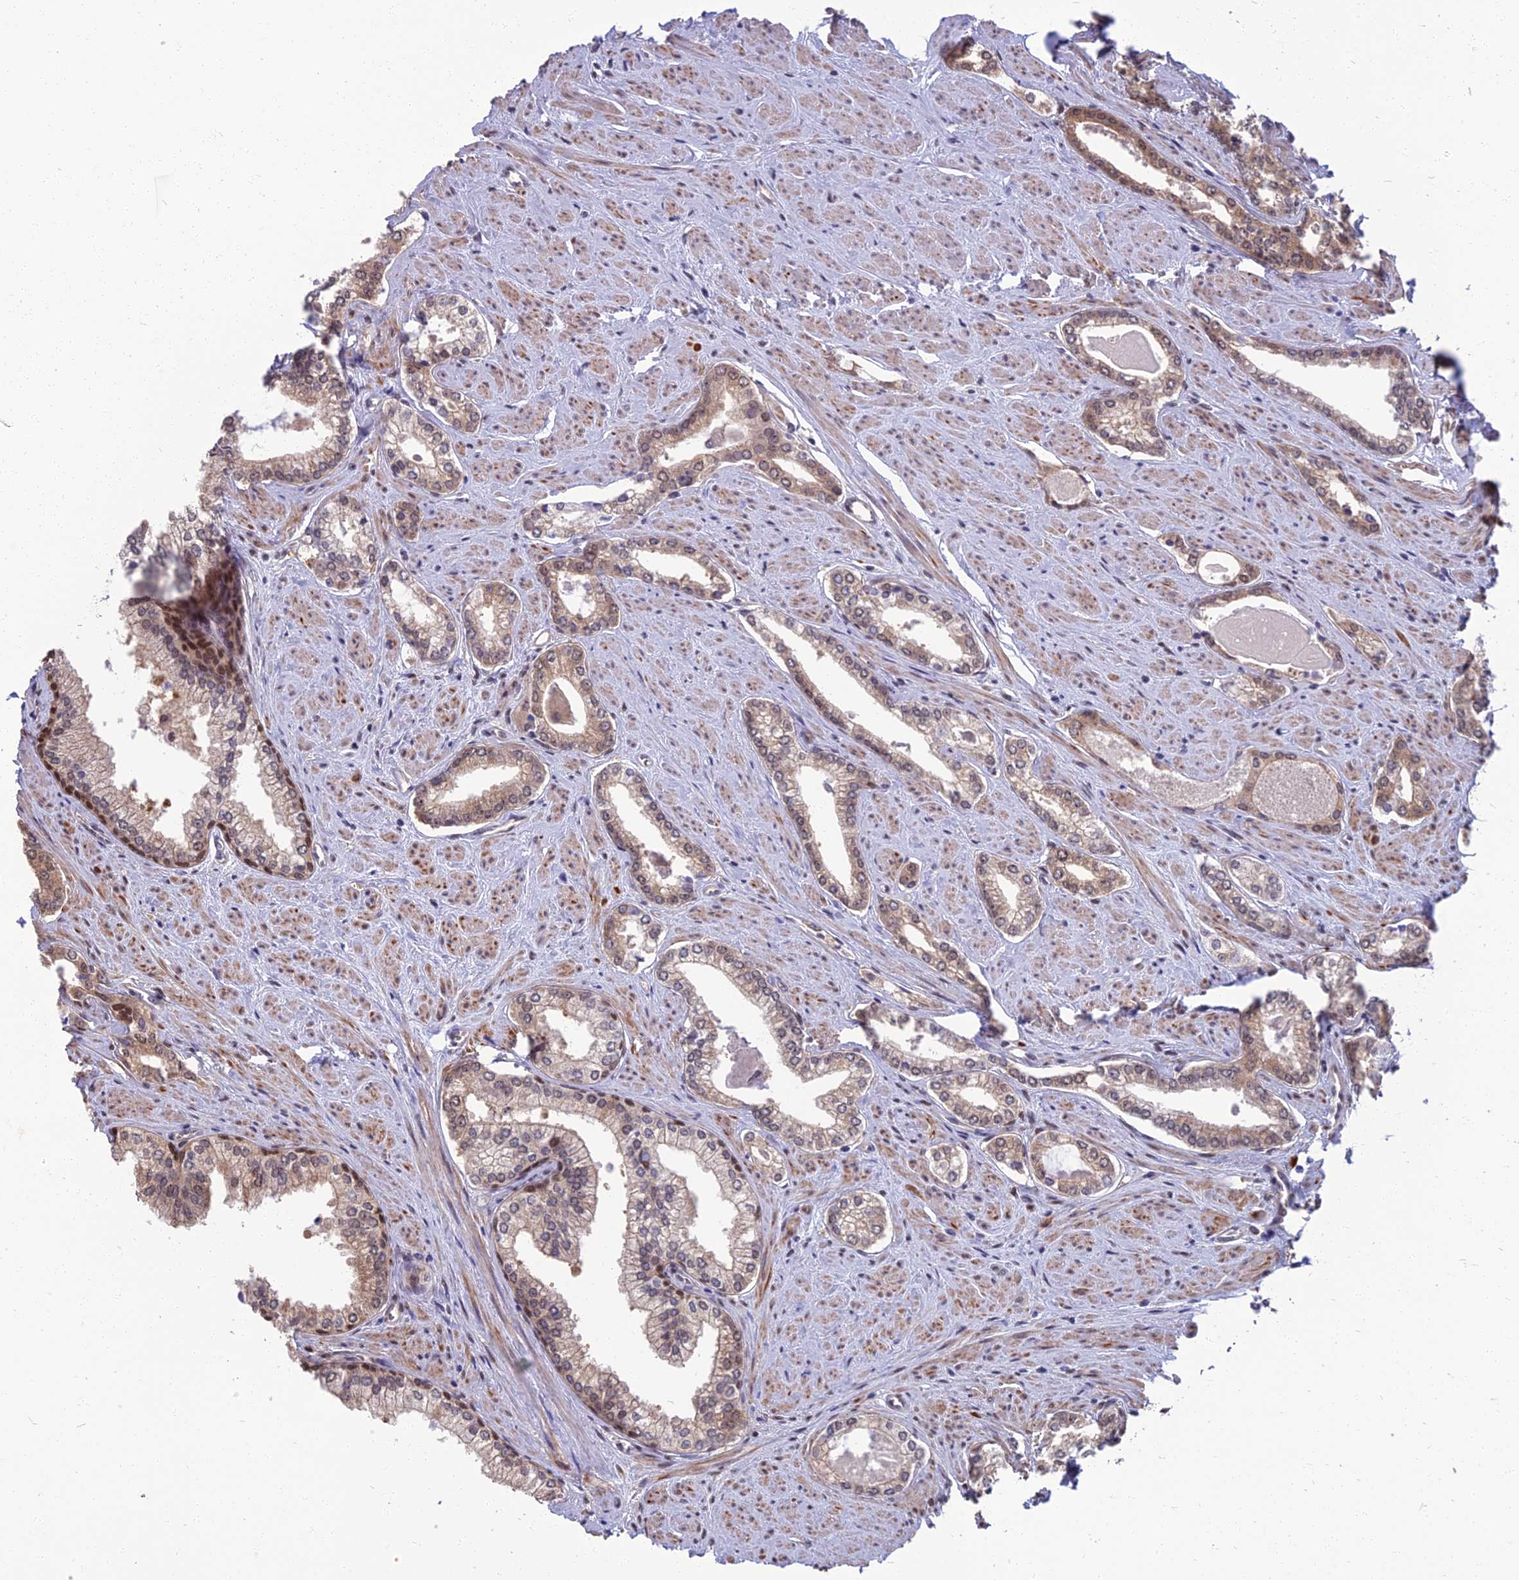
{"staining": {"intensity": "weak", "quantity": "25%-75%", "location": "nuclear"}, "tissue": "prostate cancer", "cell_type": "Tumor cells", "image_type": "cancer", "snomed": [{"axis": "morphology", "description": "Adenocarcinoma, Low grade"}, {"axis": "topography", "description": "Prostate and seminal vesicle, NOS"}], "caption": "Immunohistochemistry of human prostate cancer demonstrates low levels of weak nuclear expression in approximately 25%-75% of tumor cells.", "gene": "NR4A3", "patient": {"sex": "male", "age": 60}}